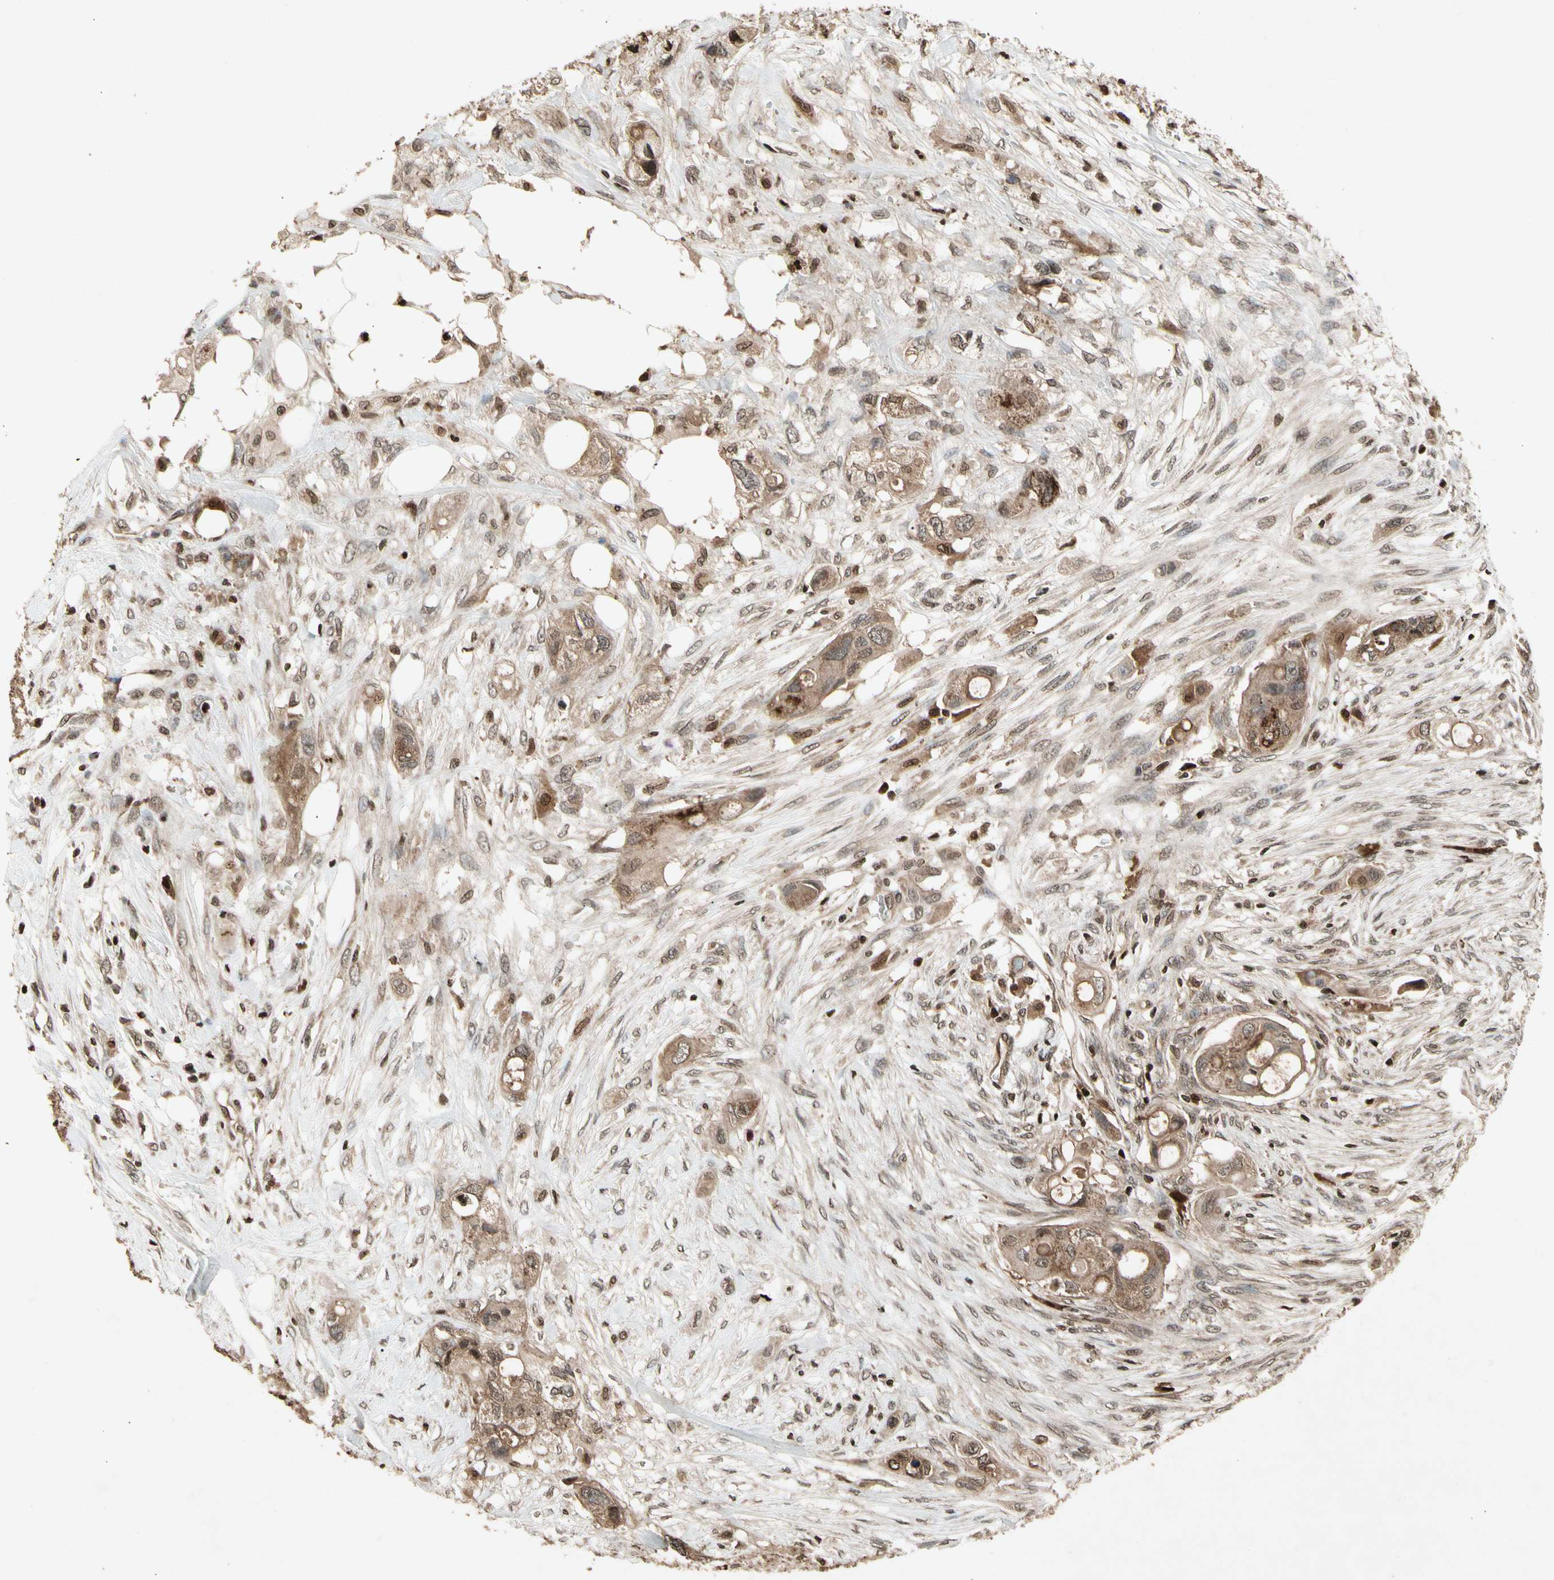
{"staining": {"intensity": "moderate", "quantity": ">75%", "location": "cytoplasmic/membranous"}, "tissue": "colorectal cancer", "cell_type": "Tumor cells", "image_type": "cancer", "snomed": [{"axis": "morphology", "description": "Adenocarcinoma, NOS"}, {"axis": "topography", "description": "Colon"}], "caption": "A histopathology image of colorectal cancer (adenocarcinoma) stained for a protein displays moderate cytoplasmic/membranous brown staining in tumor cells.", "gene": "GLRX", "patient": {"sex": "female", "age": 57}}